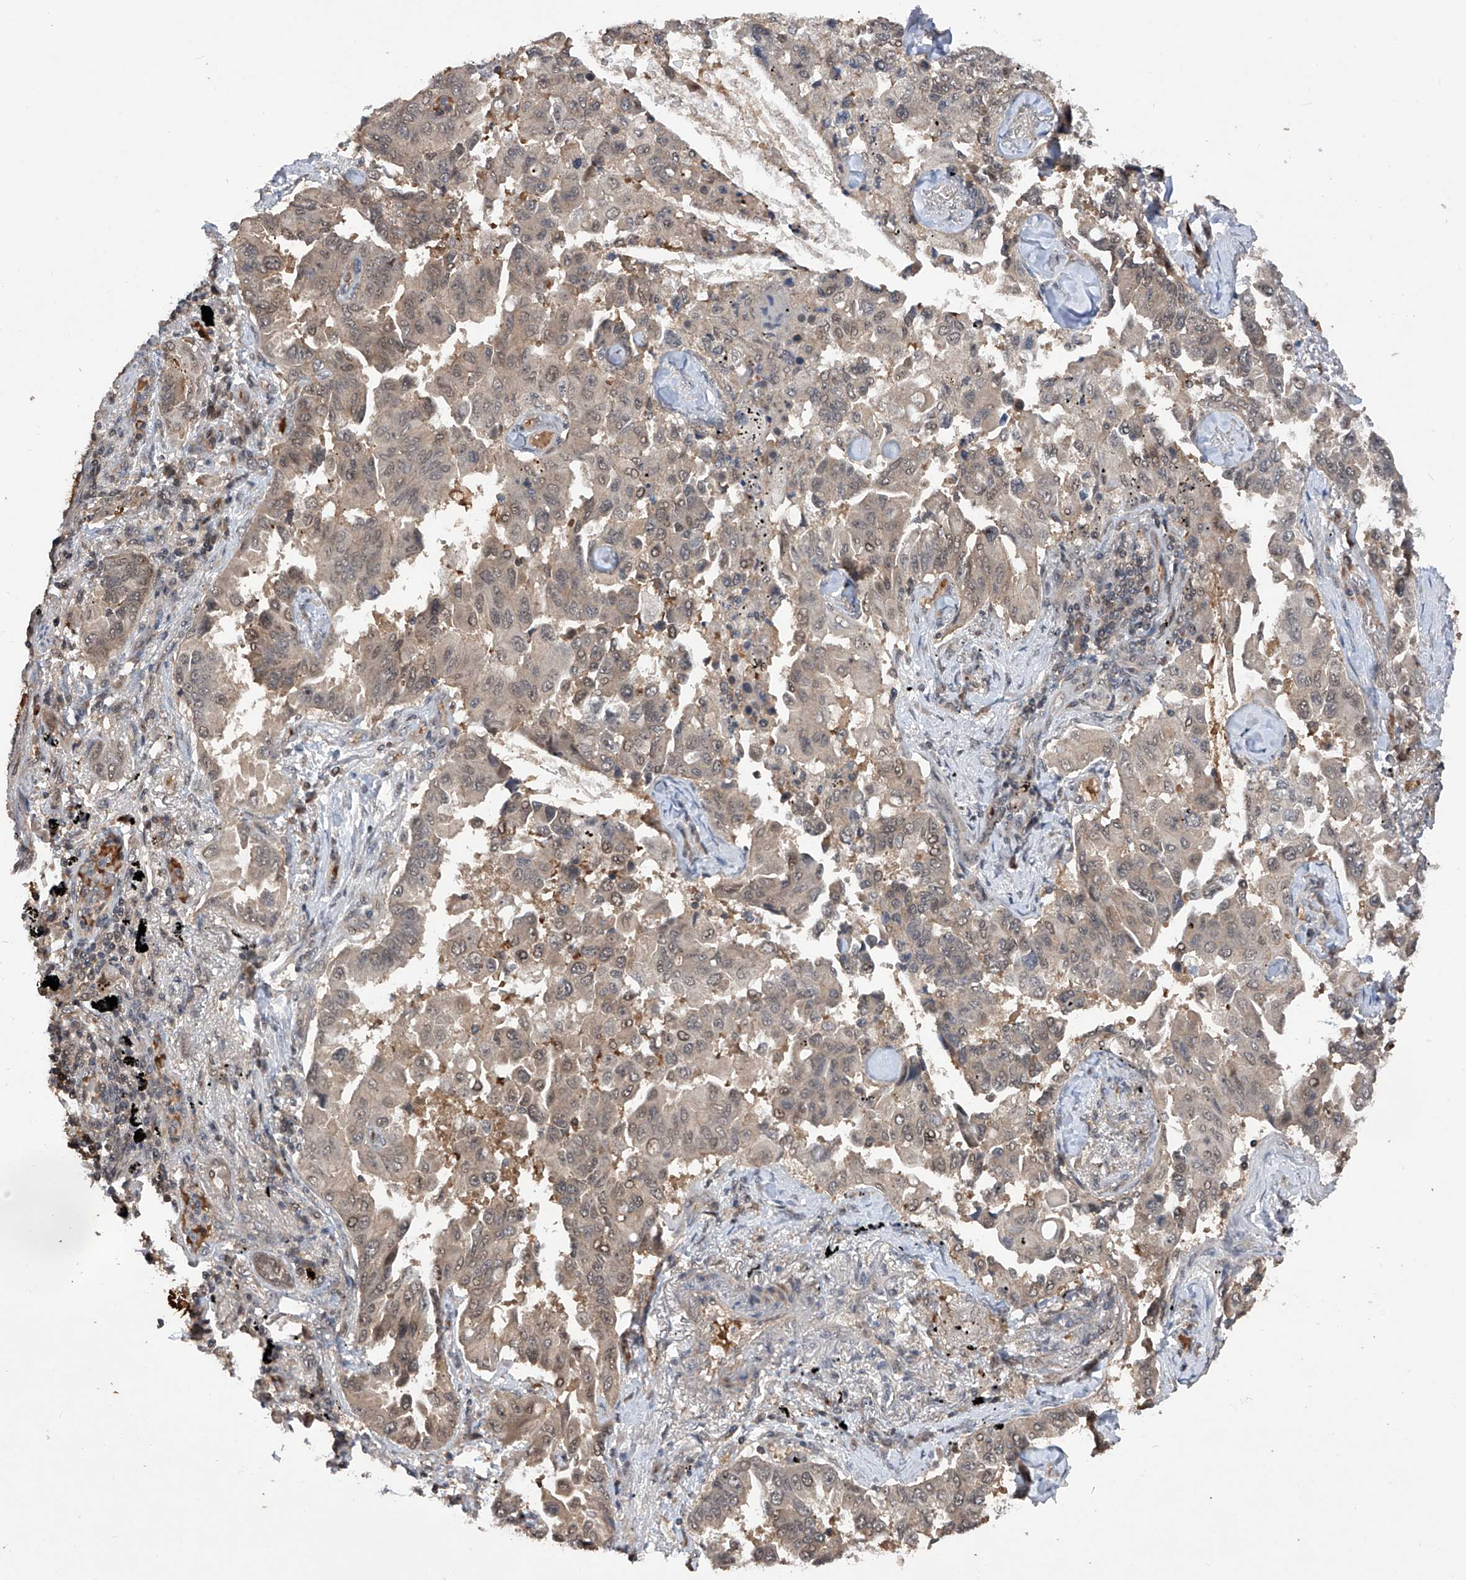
{"staining": {"intensity": "weak", "quantity": "<25%", "location": "cytoplasmic/membranous,nuclear"}, "tissue": "lung cancer", "cell_type": "Tumor cells", "image_type": "cancer", "snomed": [{"axis": "morphology", "description": "Adenocarcinoma, NOS"}, {"axis": "topography", "description": "Lung"}], "caption": "Tumor cells are negative for protein expression in human lung cancer. Nuclei are stained in blue.", "gene": "LYSMD4", "patient": {"sex": "female", "age": 67}}